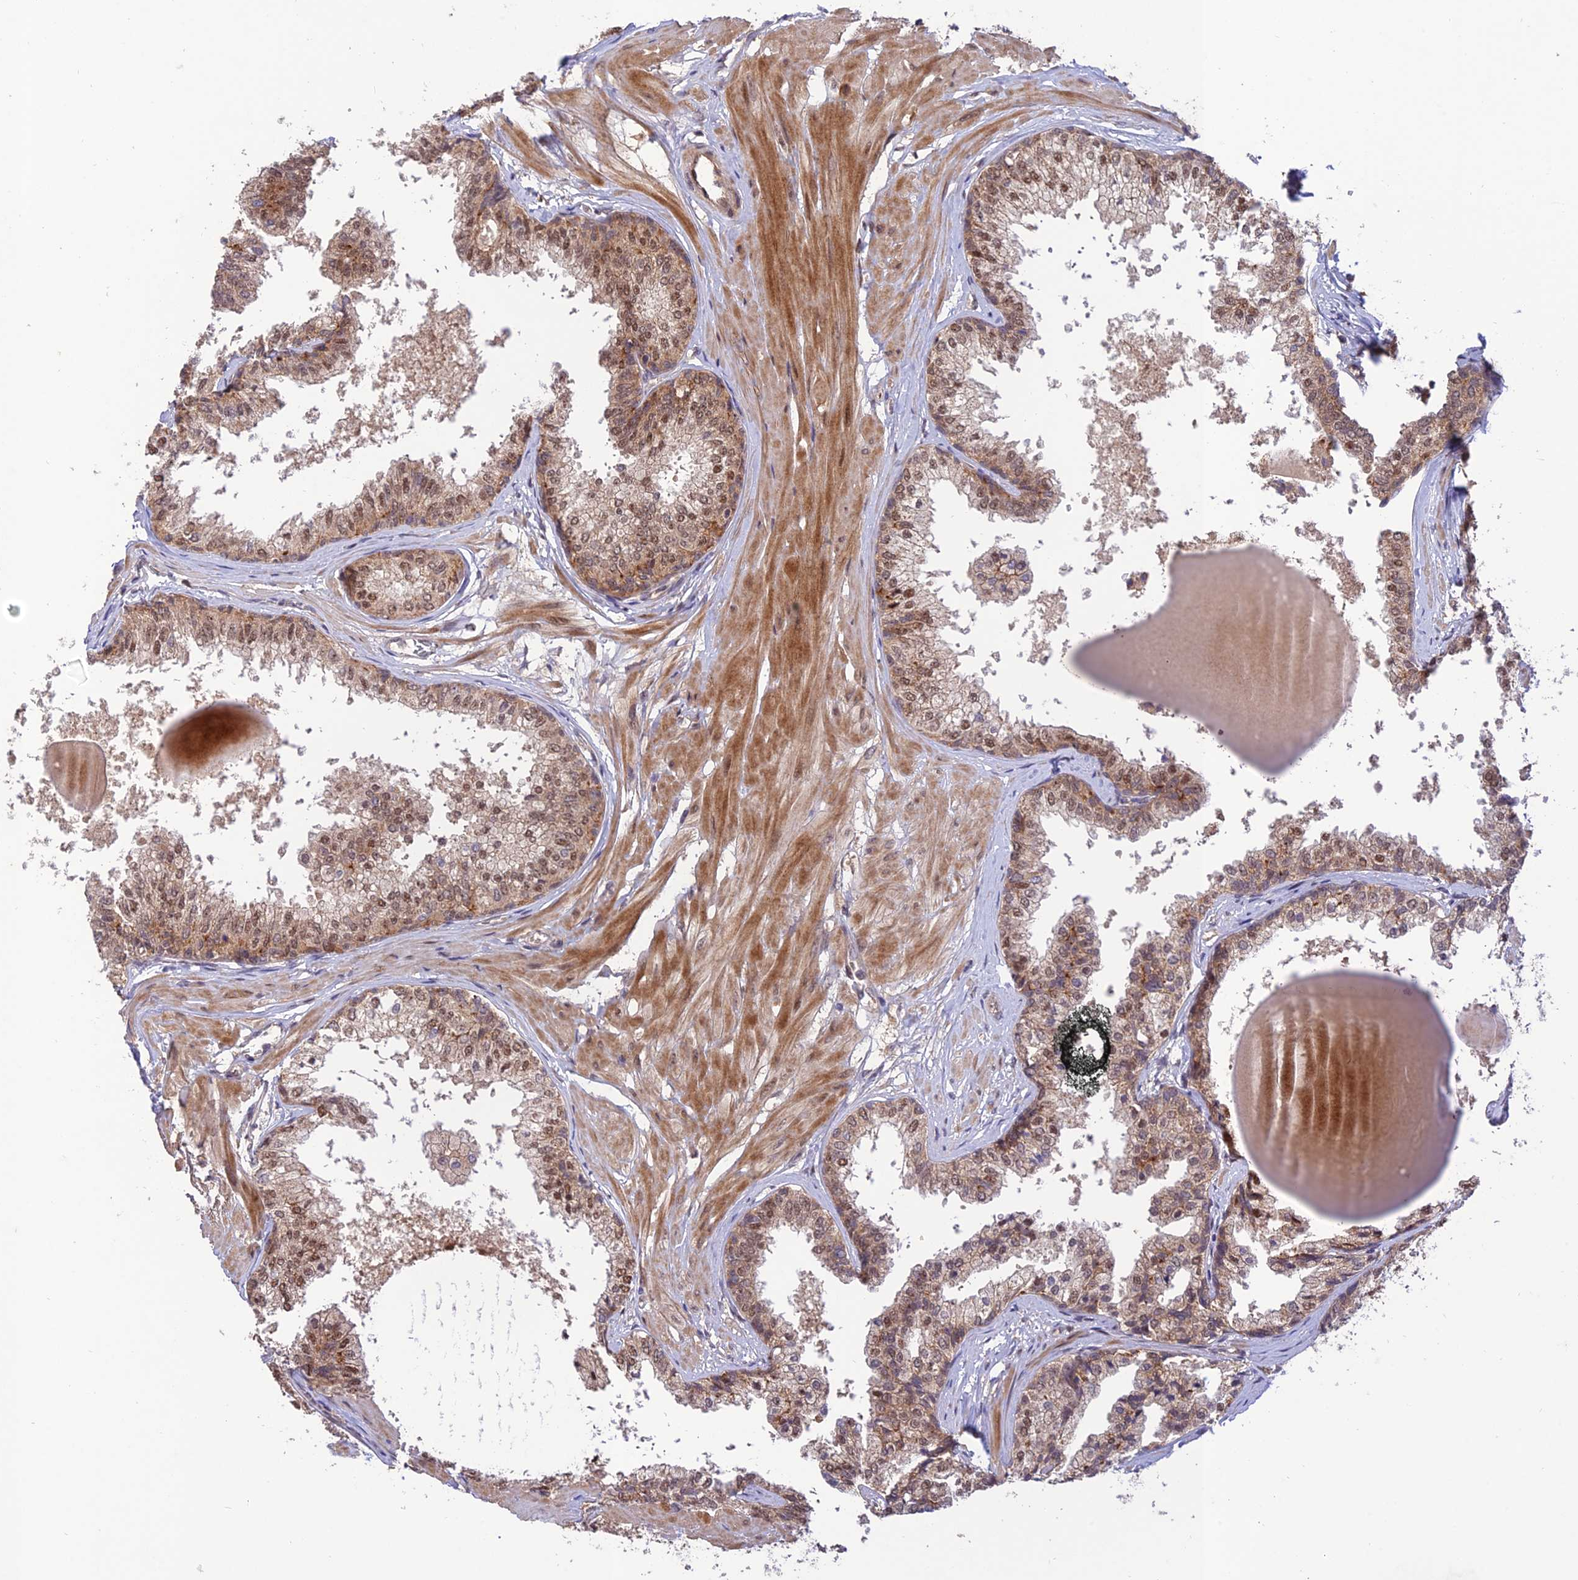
{"staining": {"intensity": "moderate", "quantity": ">75%", "location": "cytoplasmic/membranous,nuclear"}, "tissue": "prostate", "cell_type": "Glandular cells", "image_type": "normal", "snomed": [{"axis": "morphology", "description": "Normal tissue, NOS"}, {"axis": "topography", "description": "Prostate"}], "caption": "Human prostate stained for a protein (brown) demonstrates moderate cytoplasmic/membranous,nuclear positive staining in approximately >75% of glandular cells.", "gene": "REV1", "patient": {"sex": "male", "age": 48}}